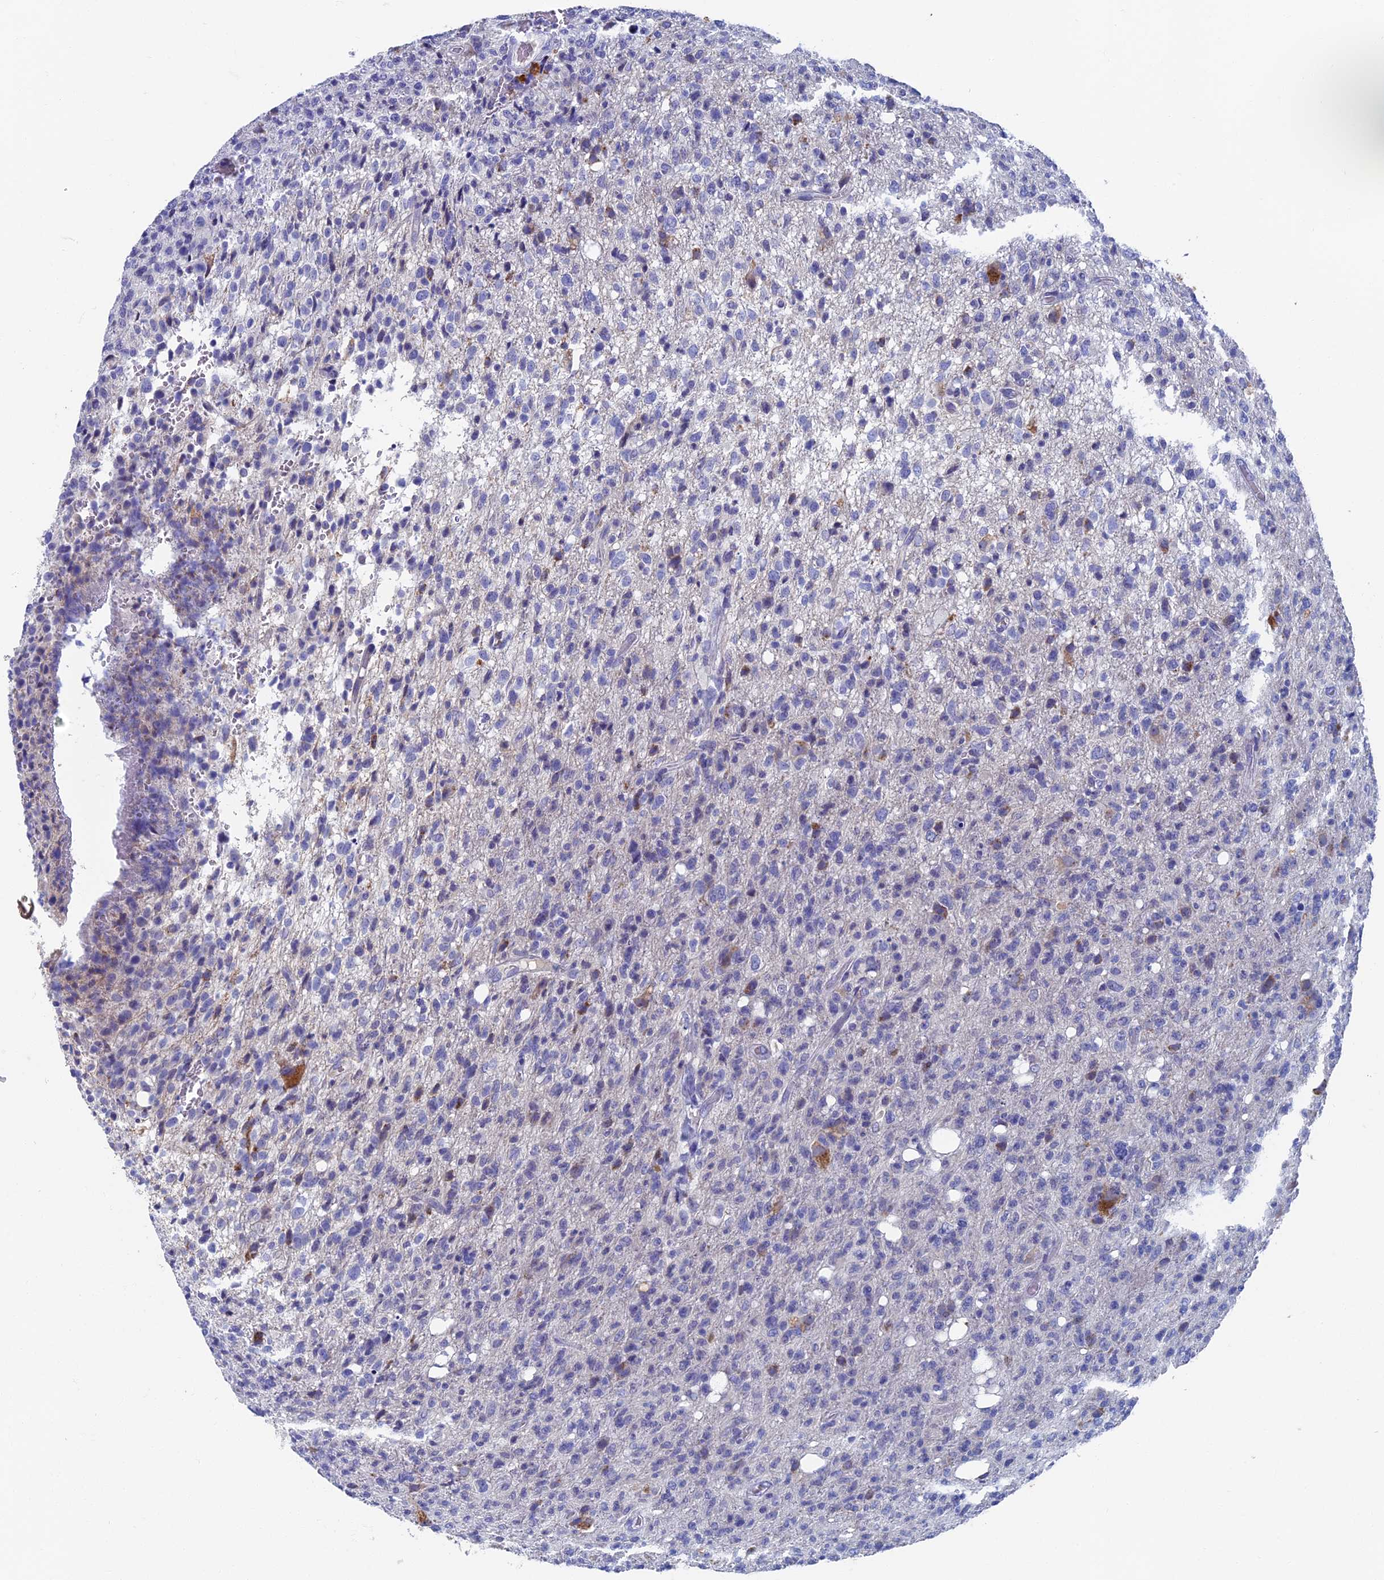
{"staining": {"intensity": "negative", "quantity": "none", "location": "none"}, "tissue": "glioma", "cell_type": "Tumor cells", "image_type": "cancer", "snomed": [{"axis": "morphology", "description": "Glioma, malignant, High grade"}, {"axis": "topography", "description": "Brain"}], "caption": "An immunohistochemistry micrograph of malignant glioma (high-grade) is shown. There is no staining in tumor cells of malignant glioma (high-grade).", "gene": "OAT", "patient": {"sex": "female", "age": 57}}